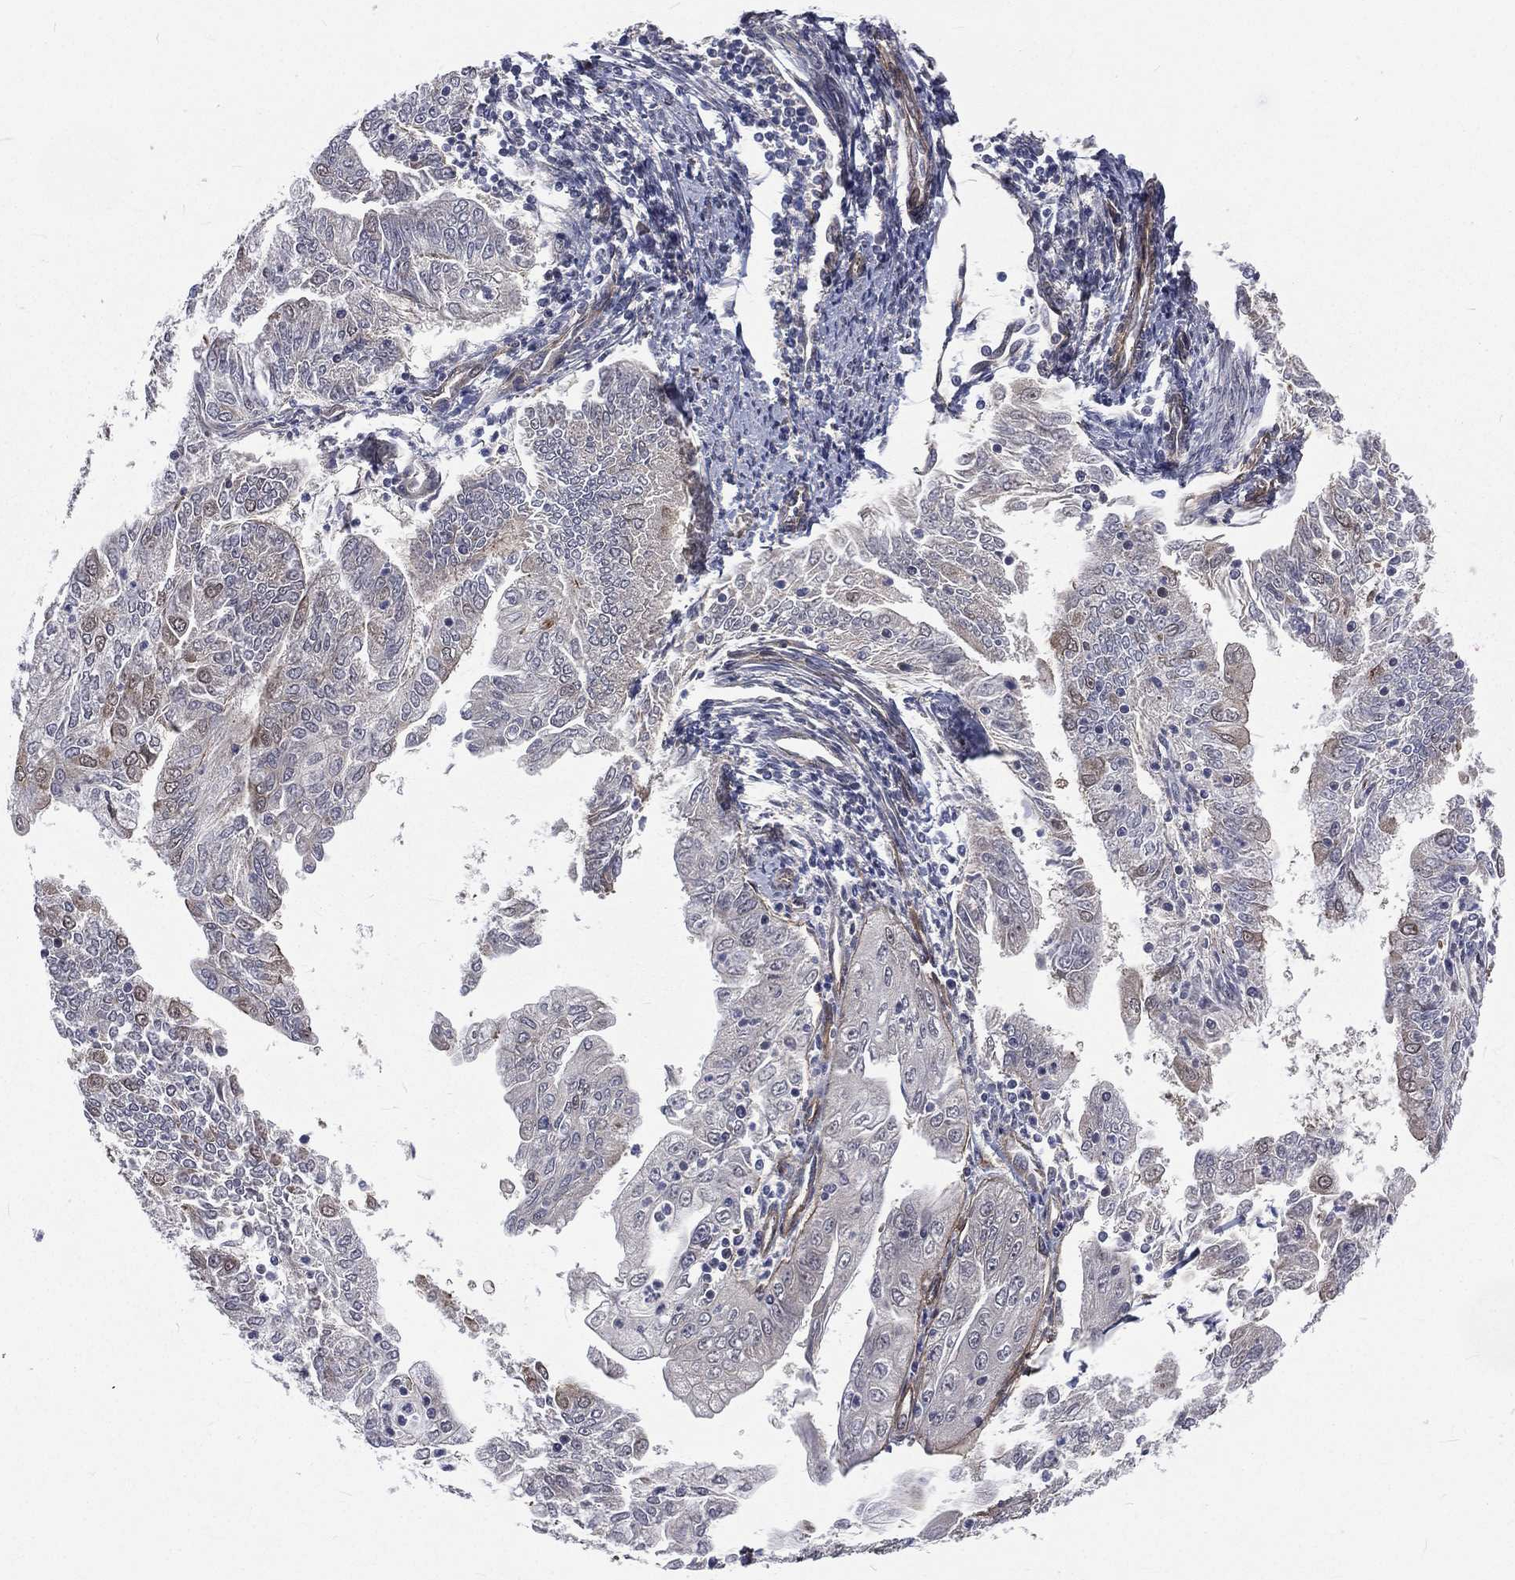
{"staining": {"intensity": "moderate", "quantity": "<25%", "location": "cytoplasmic/membranous"}, "tissue": "endometrial cancer", "cell_type": "Tumor cells", "image_type": "cancer", "snomed": [{"axis": "morphology", "description": "Adenocarcinoma, NOS"}, {"axis": "topography", "description": "Endometrium"}], "caption": "Endometrial cancer tissue displays moderate cytoplasmic/membranous expression in approximately <25% of tumor cells", "gene": "ARL3", "patient": {"sex": "female", "age": 56}}